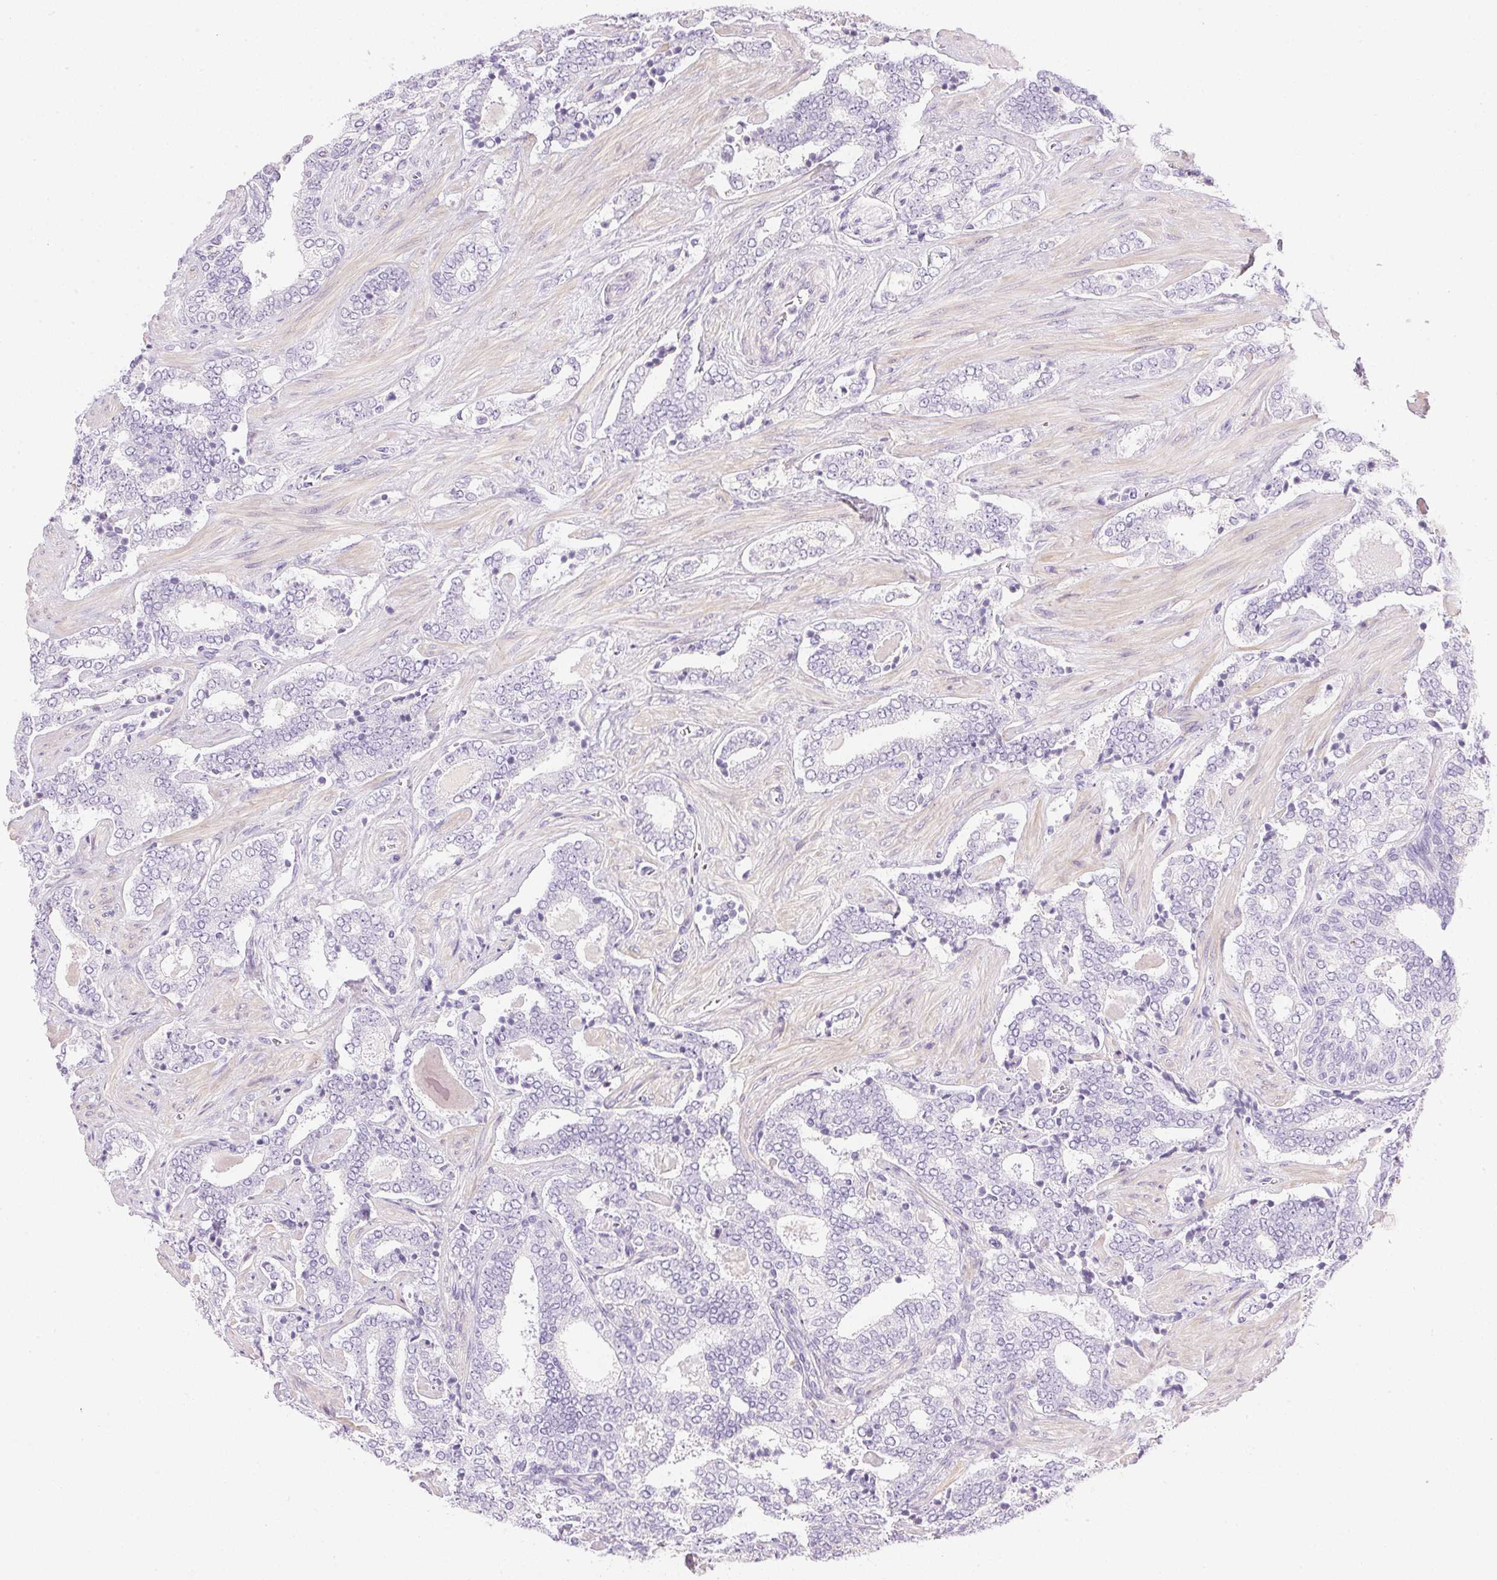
{"staining": {"intensity": "negative", "quantity": "none", "location": "none"}, "tissue": "prostate cancer", "cell_type": "Tumor cells", "image_type": "cancer", "snomed": [{"axis": "morphology", "description": "Adenocarcinoma, High grade"}, {"axis": "topography", "description": "Prostate"}], "caption": "DAB immunohistochemical staining of prostate adenocarcinoma (high-grade) shows no significant expression in tumor cells. Brightfield microscopy of immunohistochemistry stained with DAB (brown) and hematoxylin (blue), captured at high magnification.", "gene": "CTRL", "patient": {"sex": "male", "age": 60}}